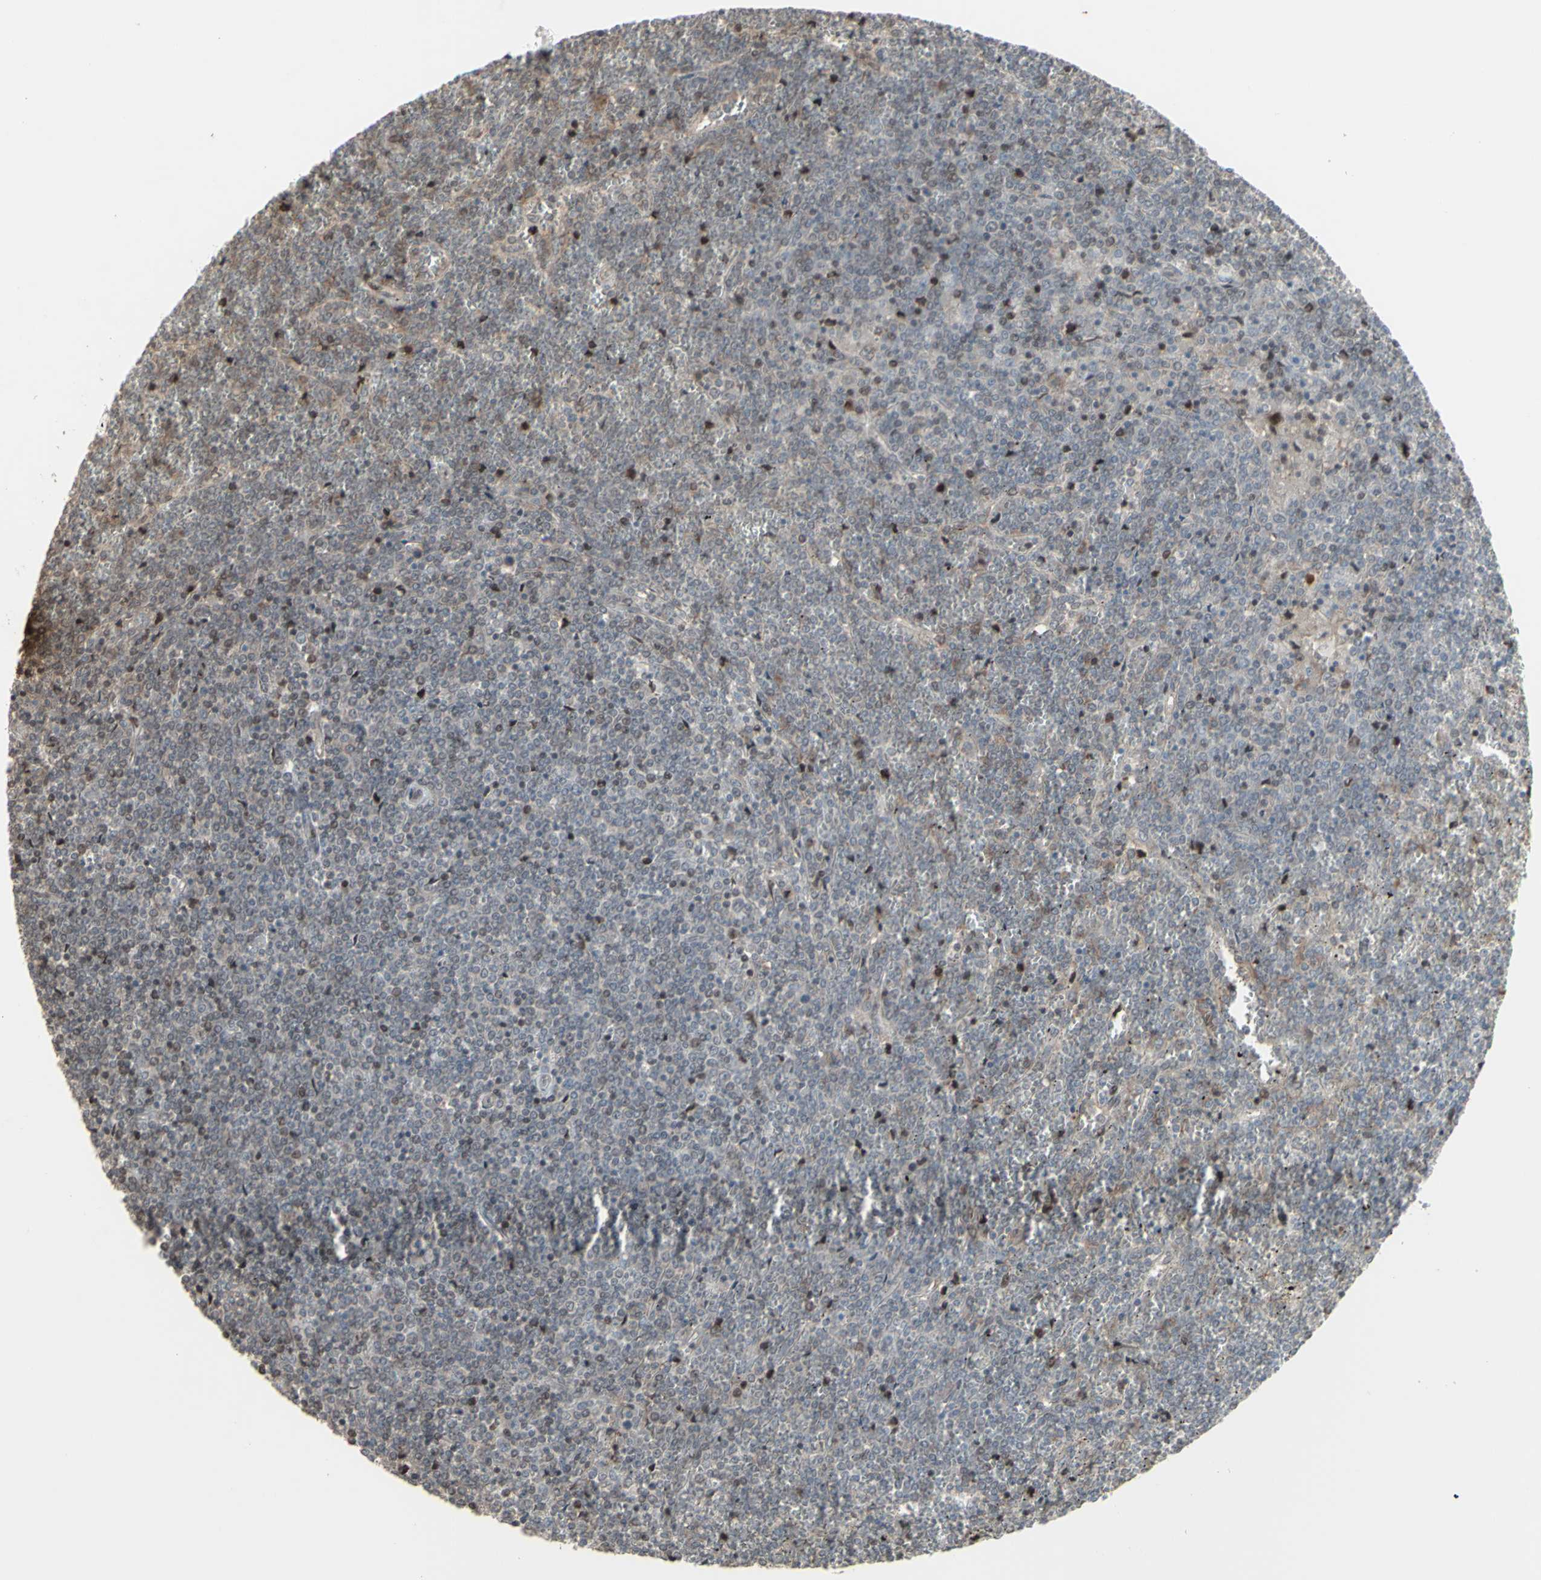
{"staining": {"intensity": "negative", "quantity": "none", "location": "none"}, "tissue": "lymphoma", "cell_type": "Tumor cells", "image_type": "cancer", "snomed": [{"axis": "morphology", "description": "Malignant lymphoma, non-Hodgkin's type, Low grade"}, {"axis": "topography", "description": "Spleen"}], "caption": "Immunohistochemistry histopathology image of neoplastic tissue: malignant lymphoma, non-Hodgkin's type (low-grade) stained with DAB (3,3'-diaminobenzidine) demonstrates no significant protein staining in tumor cells.", "gene": "CD33", "patient": {"sex": "female", "age": 19}}